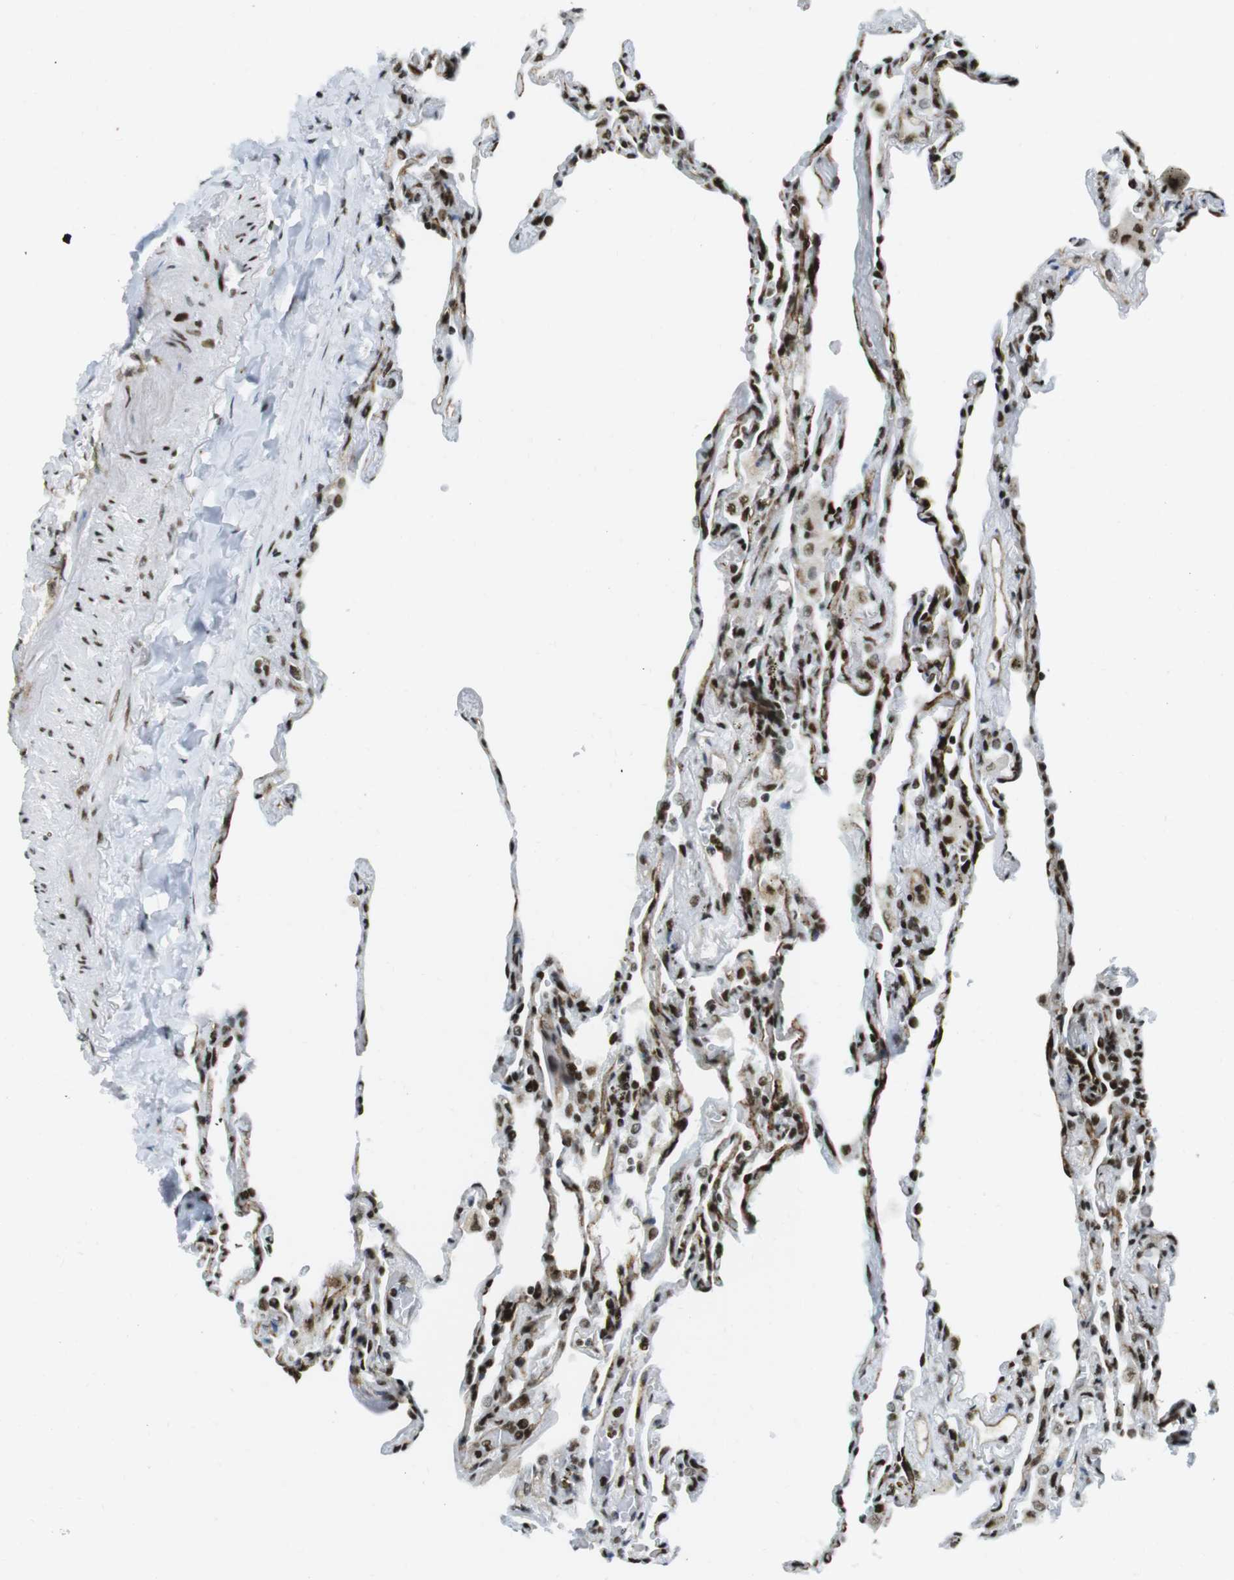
{"staining": {"intensity": "strong", "quantity": ">75%", "location": "nuclear"}, "tissue": "lung", "cell_type": "Alveolar cells", "image_type": "normal", "snomed": [{"axis": "morphology", "description": "Normal tissue, NOS"}, {"axis": "topography", "description": "Lung"}], "caption": "Benign lung exhibits strong nuclear expression in approximately >75% of alveolar cells.", "gene": "ARID1A", "patient": {"sex": "male", "age": 59}}